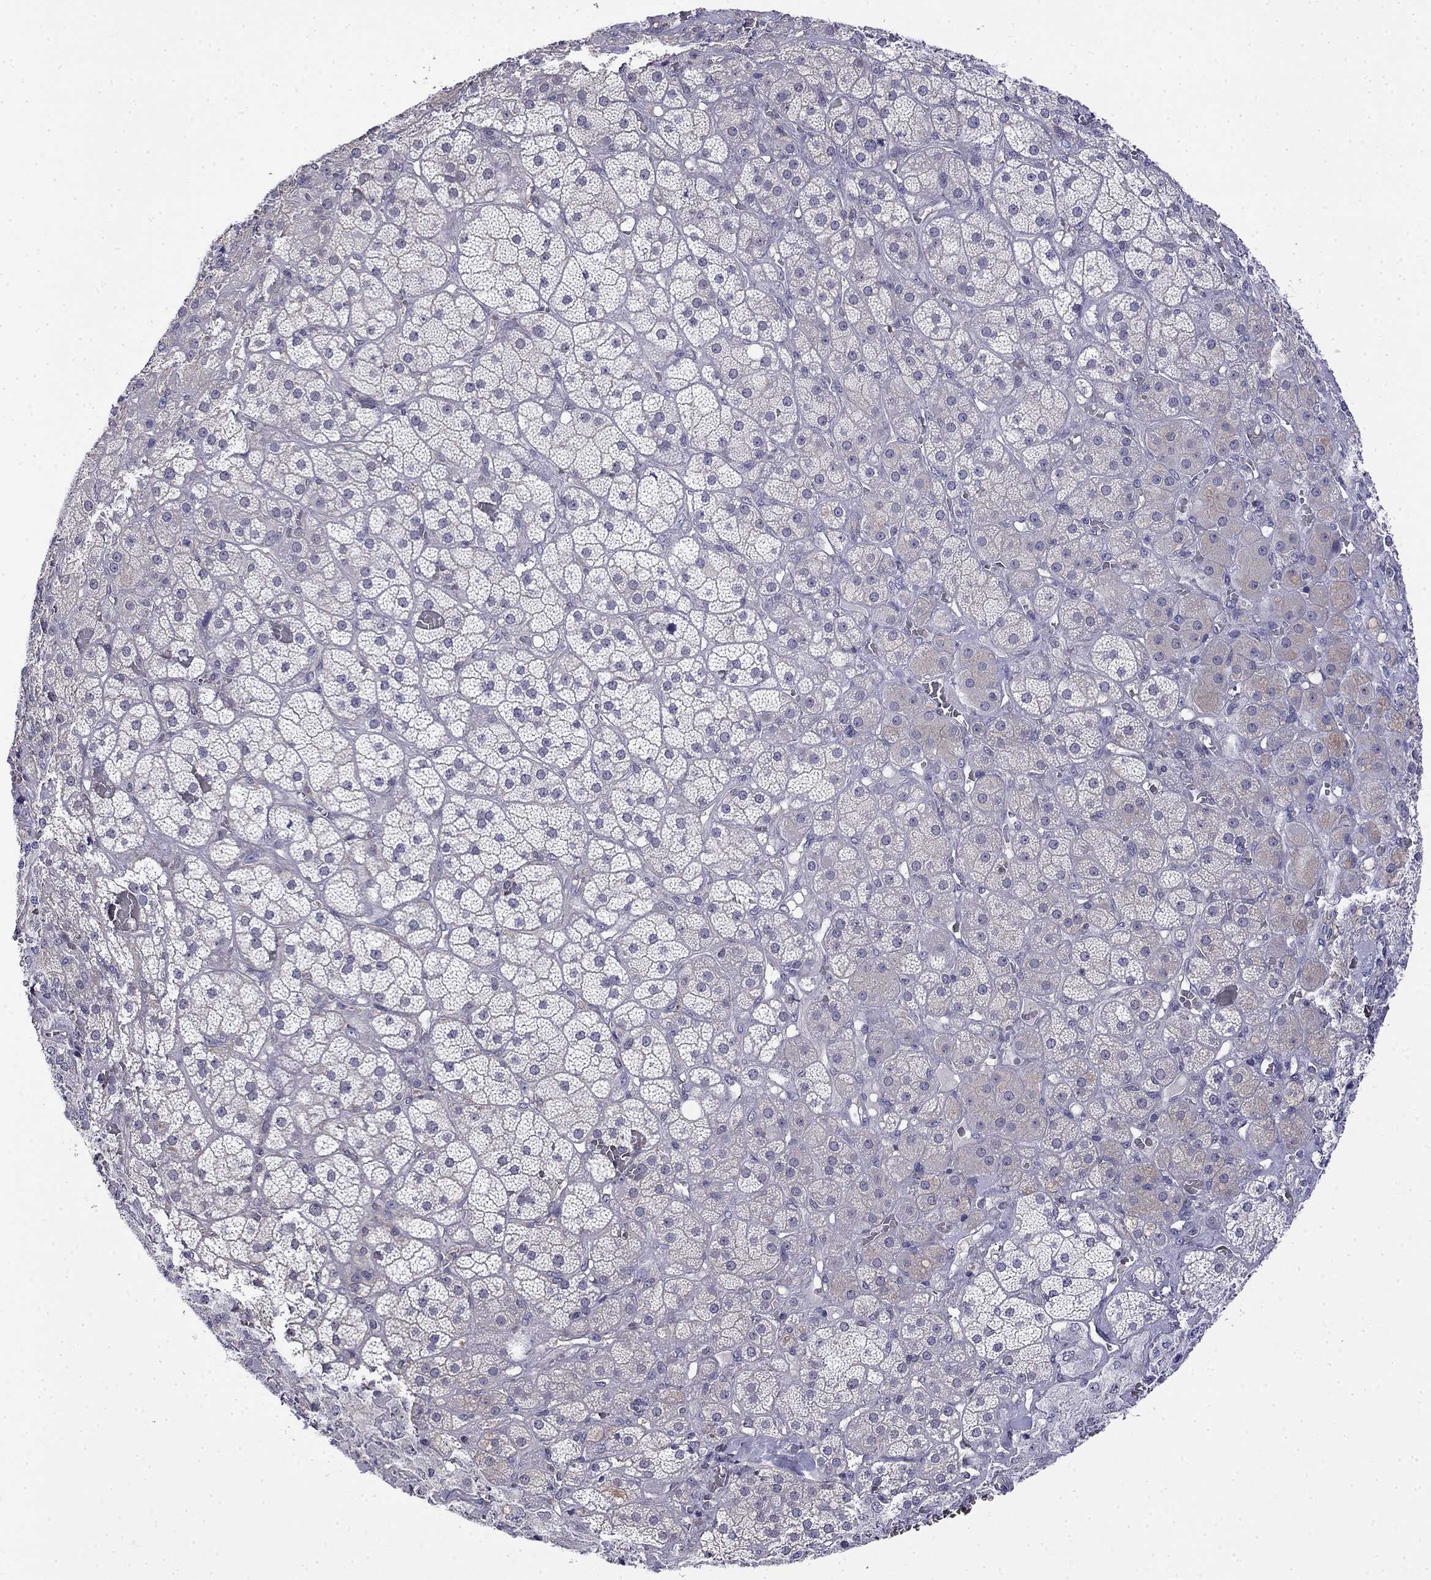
{"staining": {"intensity": "weak", "quantity": "<25%", "location": "cytoplasmic/membranous"}, "tissue": "adrenal gland", "cell_type": "Glandular cells", "image_type": "normal", "snomed": [{"axis": "morphology", "description": "Normal tissue, NOS"}, {"axis": "topography", "description": "Adrenal gland"}], "caption": "Glandular cells show no significant protein expression in unremarkable adrenal gland. (DAB IHC visualized using brightfield microscopy, high magnification).", "gene": "GUCA1B", "patient": {"sex": "male", "age": 57}}